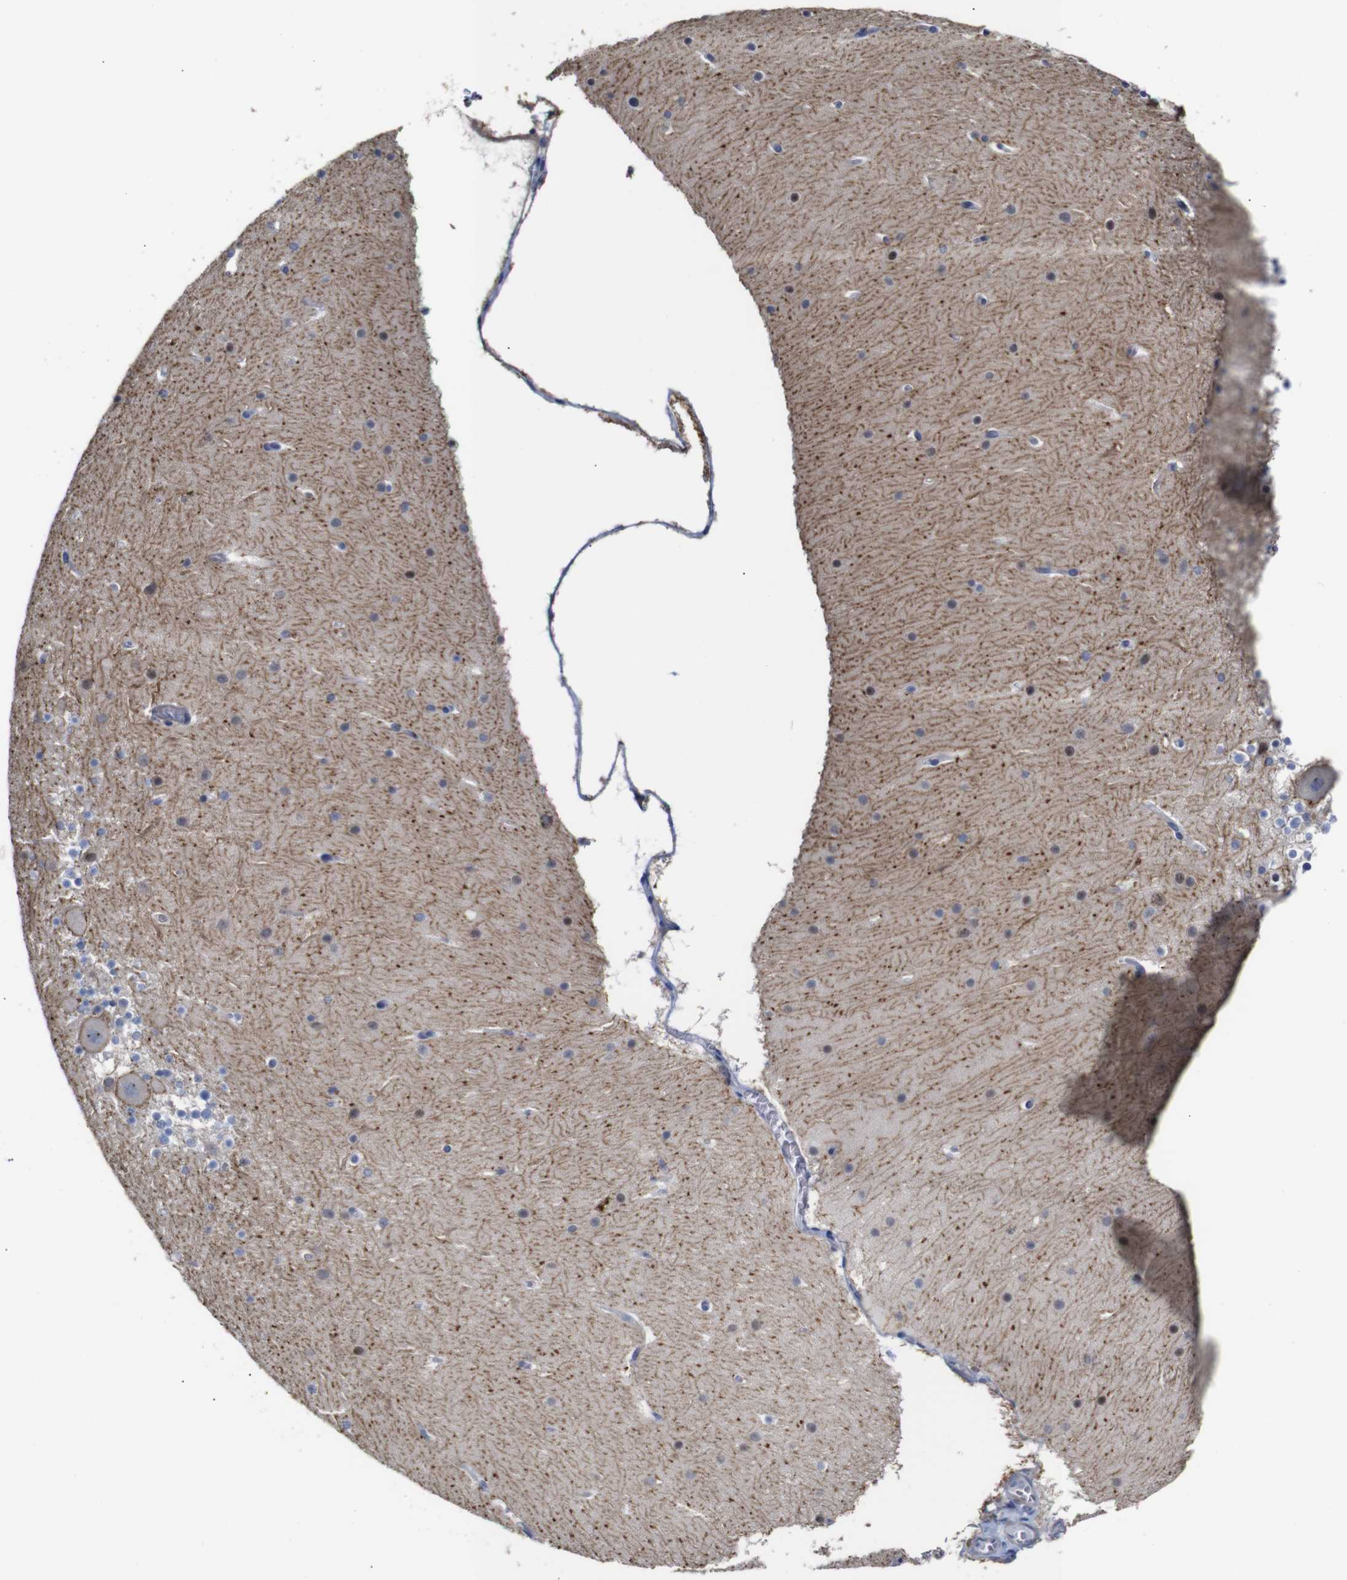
{"staining": {"intensity": "moderate", "quantity": "25%-75%", "location": "cytoplasmic/membranous"}, "tissue": "cerebellum", "cell_type": "Cells in granular layer", "image_type": "normal", "snomed": [{"axis": "morphology", "description": "Normal tissue, NOS"}, {"axis": "topography", "description": "Cerebellum"}], "caption": "A high-resolution histopathology image shows immunohistochemistry staining of benign cerebellum, which exhibits moderate cytoplasmic/membranous positivity in approximately 25%-75% of cells in granular layer. Nuclei are stained in blue.", "gene": "TCEAL9", "patient": {"sex": "male", "age": 45}}